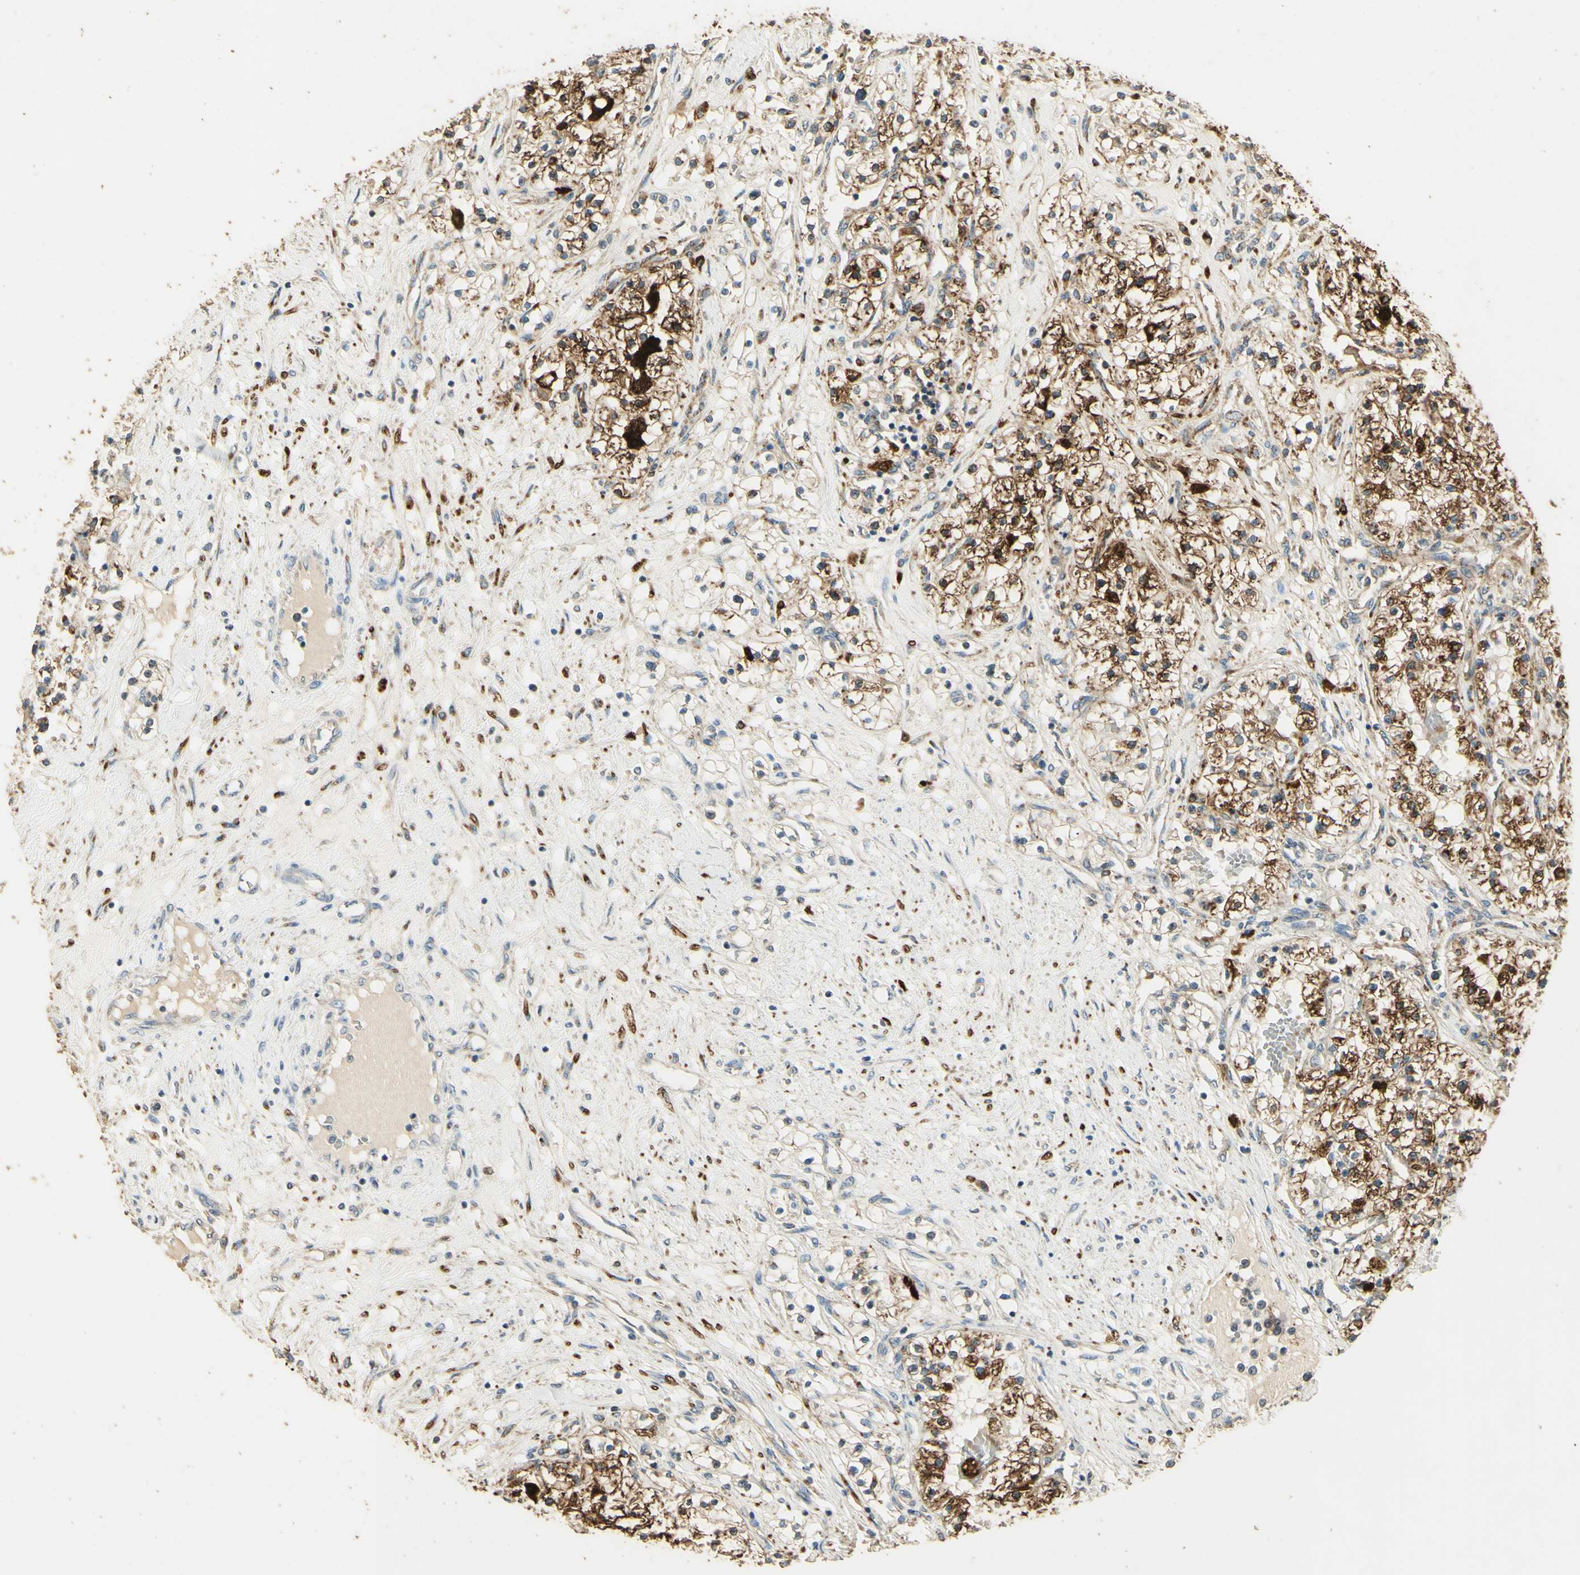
{"staining": {"intensity": "moderate", "quantity": ">75%", "location": "cytoplasmic/membranous"}, "tissue": "renal cancer", "cell_type": "Tumor cells", "image_type": "cancer", "snomed": [{"axis": "morphology", "description": "Adenocarcinoma, NOS"}, {"axis": "topography", "description": "Kidney"}], "caption": "There is medium levels of moderate cytoplasmic/membranous expression in tumor cells of renal adenocarcinoma, as demonstrated by immunohistochemical staining (brown color).", "gene": "ARHGEF17", "patient": {"sex": "male", "age": 68}}